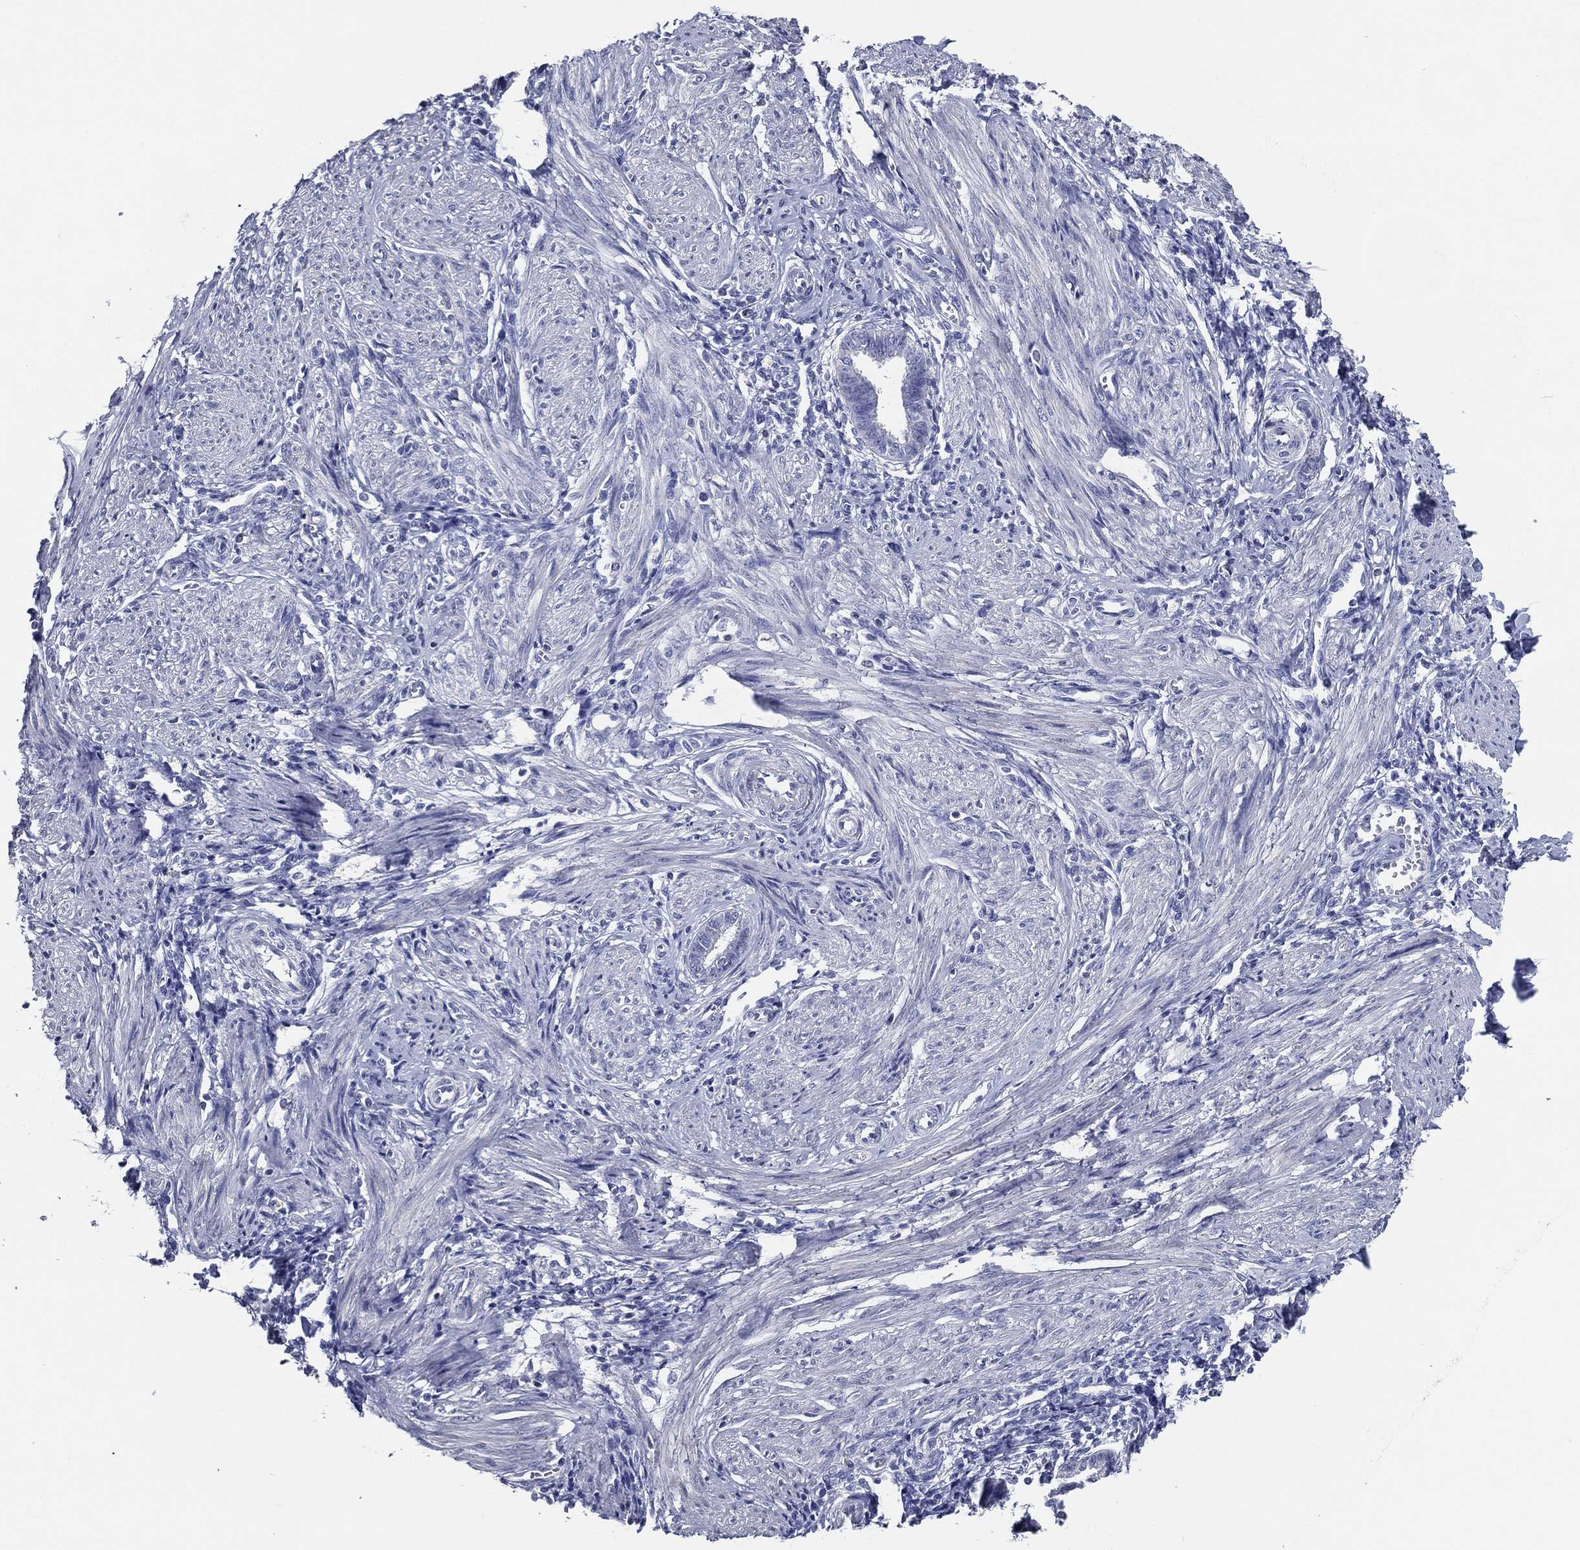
{"staining": {"intensity": "negative", "quantity": "none", "location": "none"}, "tissue": "endometrium", "cell_type": "Cells in endometrial stroma", "image_type": "normal", "snomed": [{"axis": "morphology", "description": "Normal tissue, NOS"}, {"axis": "topography", "description": "Cervix"}, {"axis": "topography", "description": "Endometrium"}], "caption": "There is no significant staining in cells in endometrial stroma of endometrium. Brightfield microscopy of IHC stained with DAB (brown) and hematoxylin (blue), captured at high magnification.", "gene": "TFAP2A", "patient": {"sex": "female", "age": 37}}